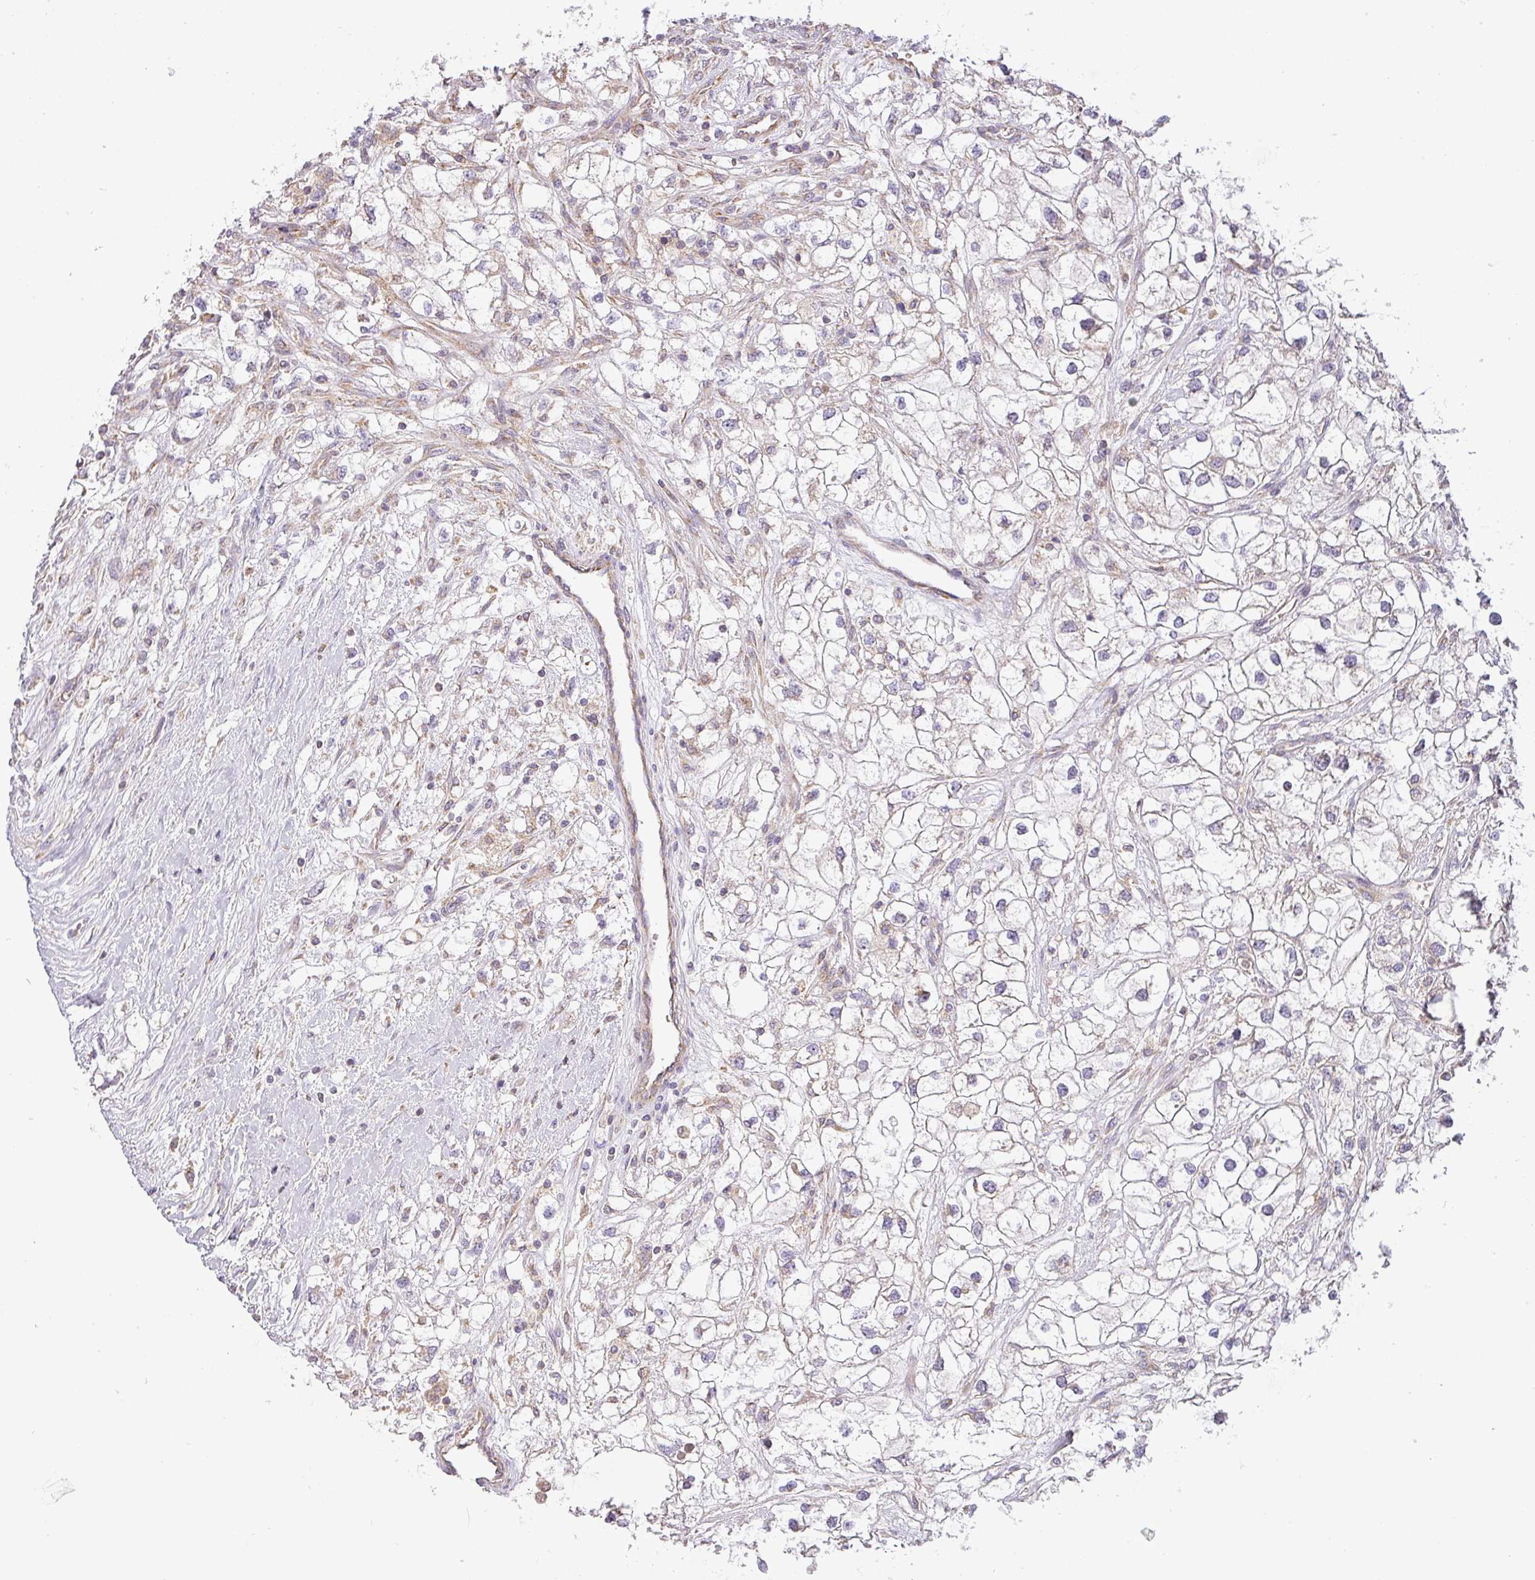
{"staining": {"intensity": "weak", "quantity": "25%-75%", "location": "cytoplasmic/membranous"}, "tissue": "renal cancer", "cell_type": "Tumor cells", "image_type": "cancer", "snomed": [{"axis": "morphology", "description": "Adenocarcinoma, NOS"}, {"axis": "topography", "description": "Kidney"}], "caption": "This is an image of IHC staining of renal adenocarcinoma, which shows weak staining in the cytoplasmic/membranous of tumor cells.", "gene": "ZNF211", "patient": {"sex": "male", "age": 59}}